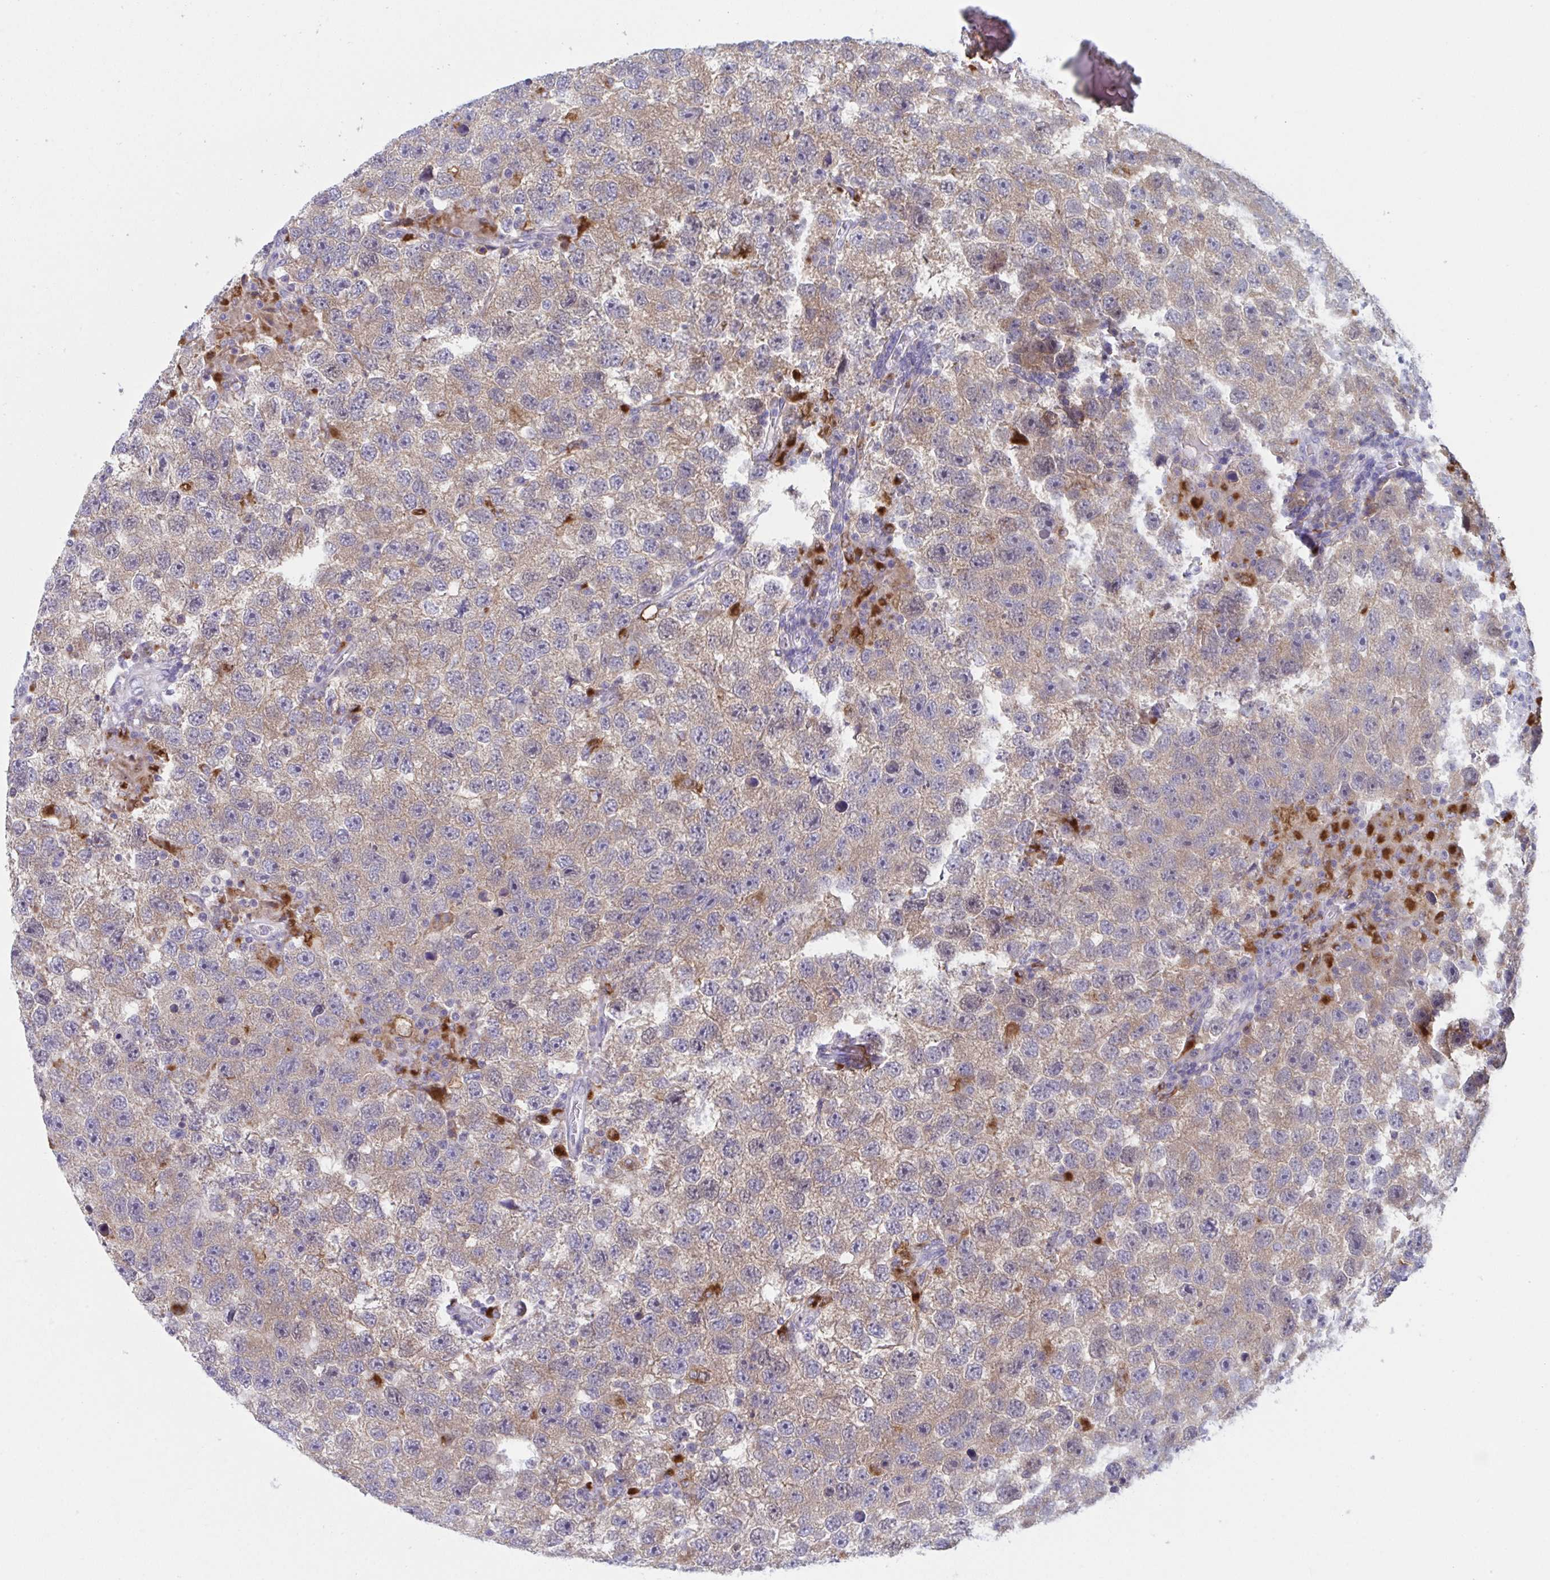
{"staining": {"intensity": "weak", "quantity": "25%-75%", "location": "cytoplasmic/membranous"}, "tissue": "testis cancer", "cell_type": "Tumor cells", "image_type": "cancer", "snomed": [{"axis": "morphology", "description": "Seminoma, NOS"}, {"axis": "topography", "description": "Testis"}], "caption": "The micrograph demonstrates staining of testis seminoma, revealing weak cytoplasmic/membranous protein positivity (brown color) within tumor cells. The staining was performed using DAB to visualize the protein expression in brown, while the nuclei were stained in blue with hematoxylin (Magnification: 20x).", "gene": "NIPSNAP1", "patient": {"sex": "male", "age": 26}}